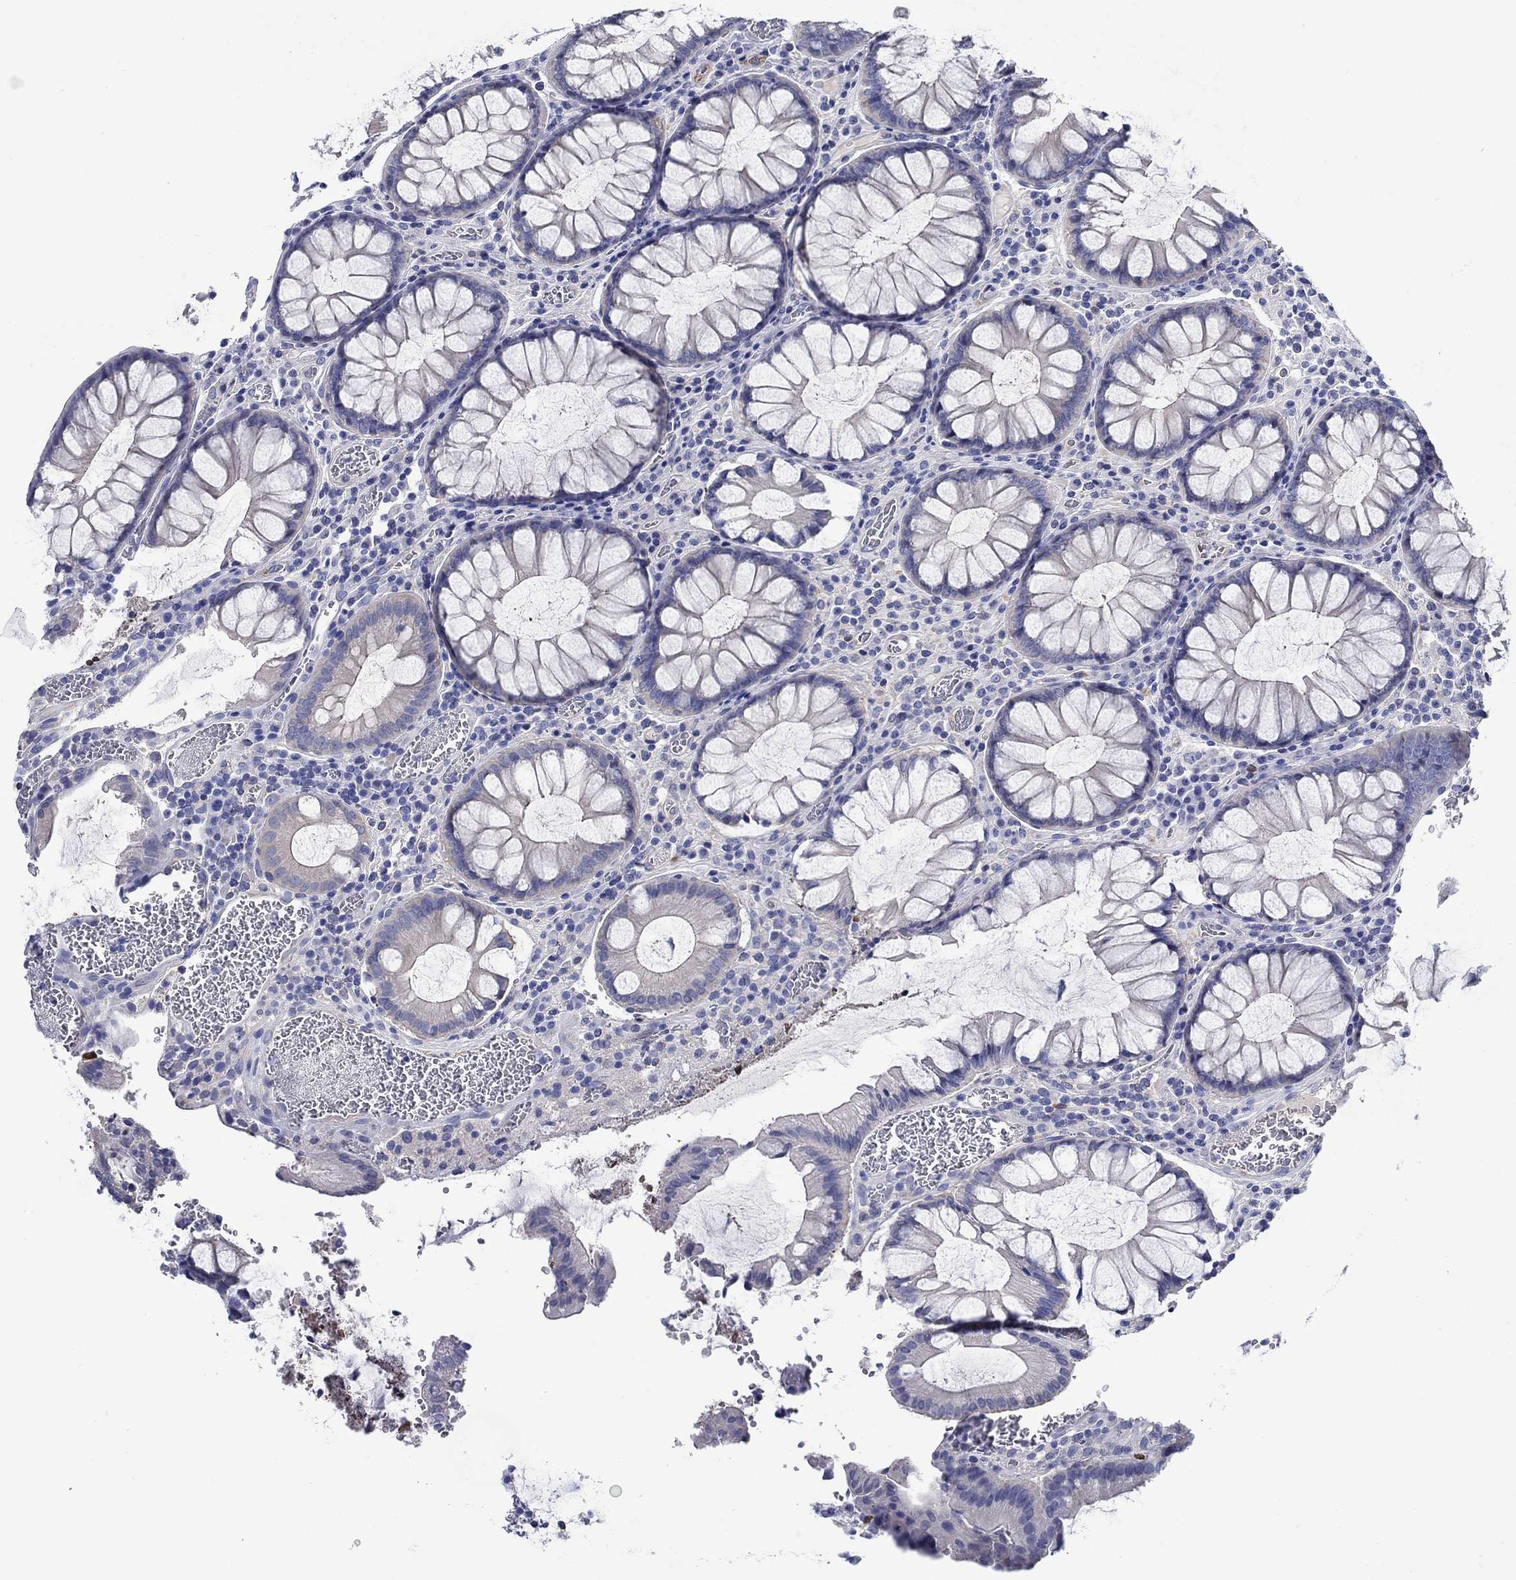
{"staining": {"intensity": "negative", "quantity": "none", "location": "none"}, "tissue": "colorectal cancer", "cell_type": "Tumor cells", "image_type": "cancer", "snomed": [{"axis": "morphology", "description": "Adenocarcinoma, NOS"}, {"axis": "topography", "description": "Colon"}], "caption": "Immunohistochemical staining of human colorectal cancer demonstrates no significant staining in tumor cells.", "gene": "TRIM16", "patient": {"sex": "female", "age": 48}}